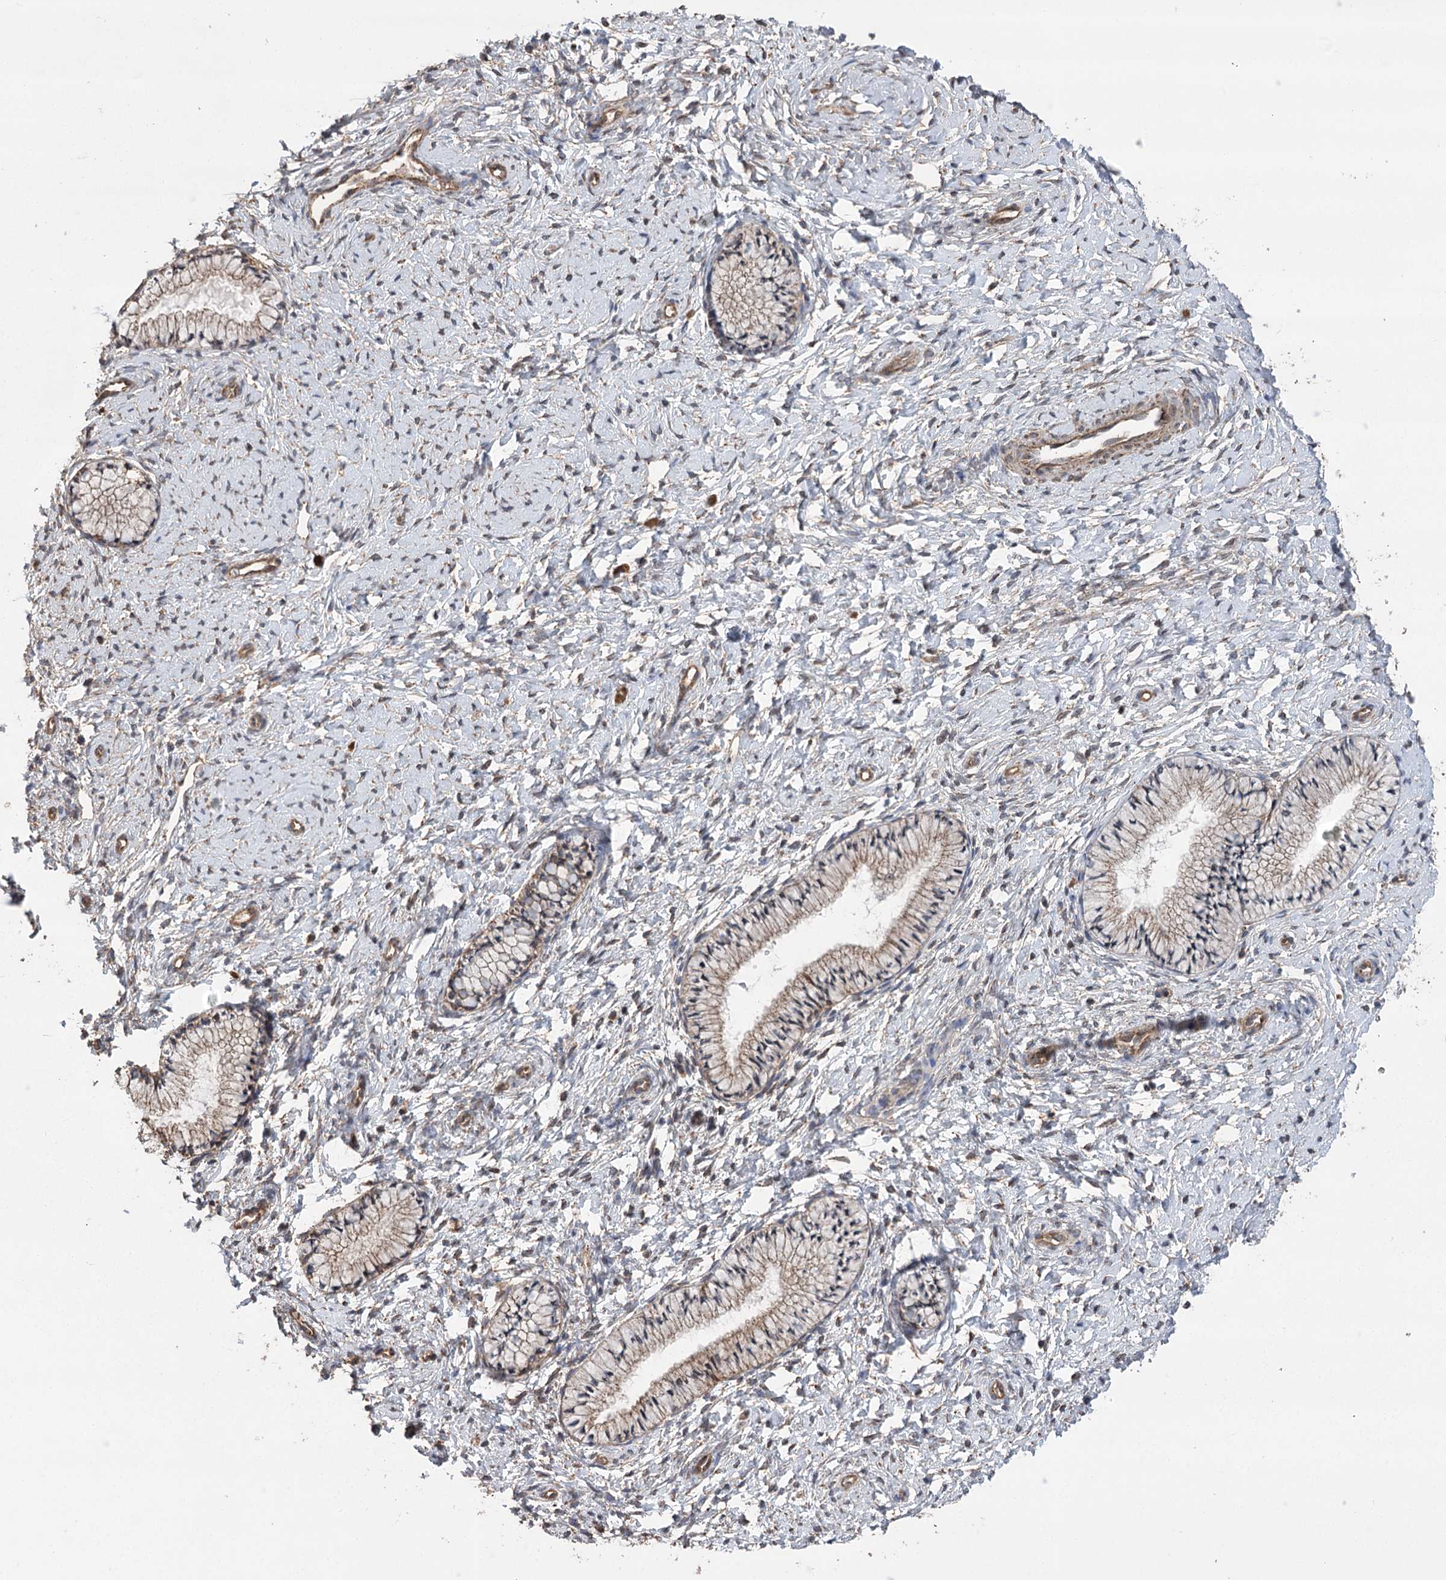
{"staining": {"intensity": "weak", "quantity": ">75%", "location": "cytoplasmic/membranous"}, "tissue": "cervix", "cell_type": "Glandular cells", "image_type": "normal", "snomed": [{"axis": "morphology", "description": "Normal tissue, NOS"}, {"axis": "topography", "description": "Cervix"}], "caption": "Human cervix stained for a protein (brown) reveals weak cytoplasmic/membranous positive expression in about >75% of glandular cells.", "gene": "RWDD4", "patient": {"sex": "female", "age": 33}}